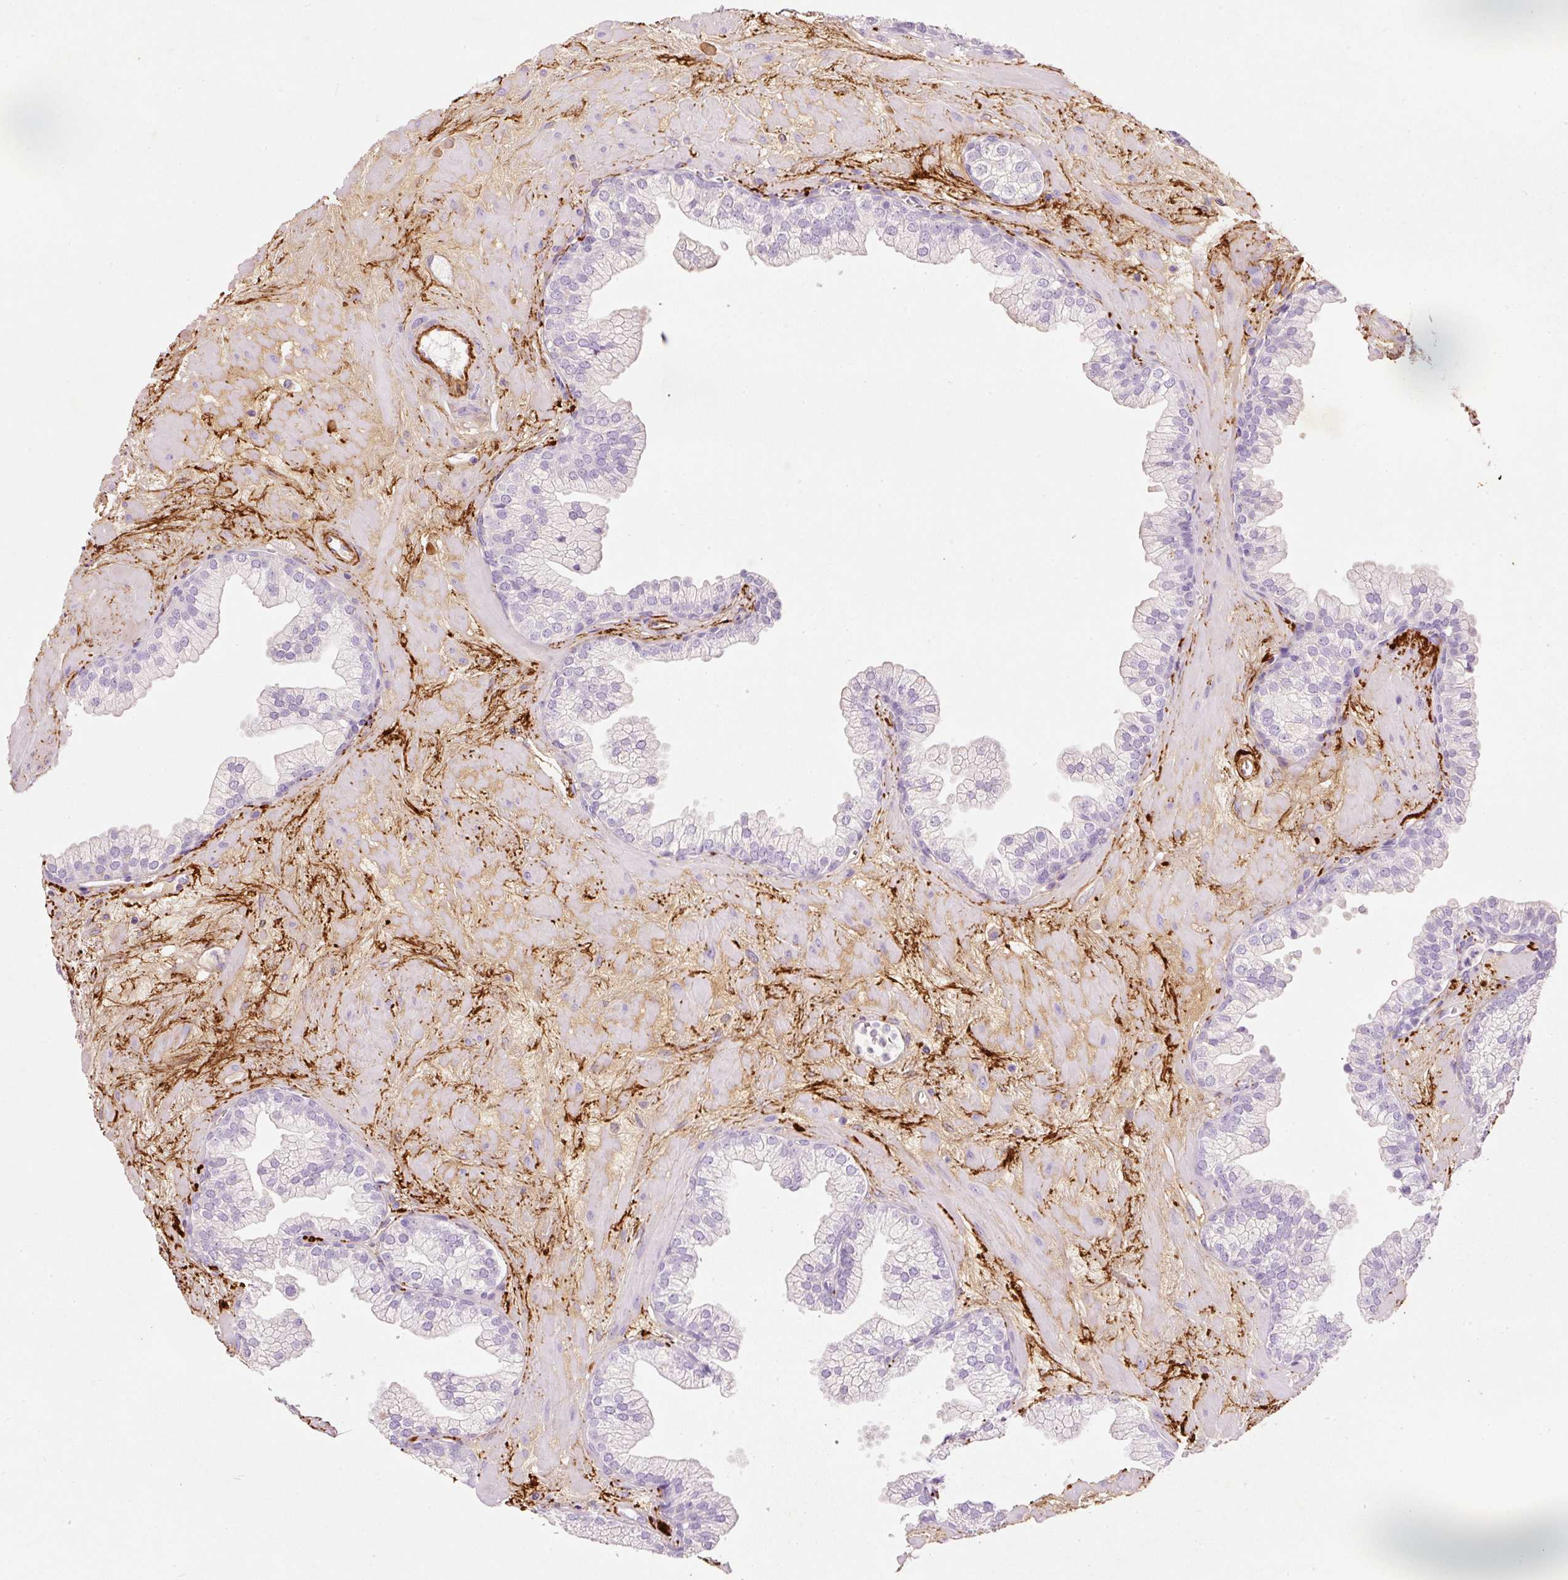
{"staining": {"intensity": "negative", "quantity": "none", "location": "none"}, "tissue": "prostate", "cell_type": "Glandular cells", "image_type": "normal", "snomed": [{"axis": "morphology", "description": "Normal tissue, NOS"}, {"axis": "topography", "description": "Prostate"}, {"axis": "topography", "description": "Peripheral nerve tissue"}], "caption": "High power microscopy micrograph of an IHC photomicrograph of benign prostate, revealing no significant staining in glandular cells. (DAB (3,3'-diaminobenzidine) immunohistochemistry, high magnification).", "gene": "MFAP4", "patient": {"sex": "male", "age": 61}}